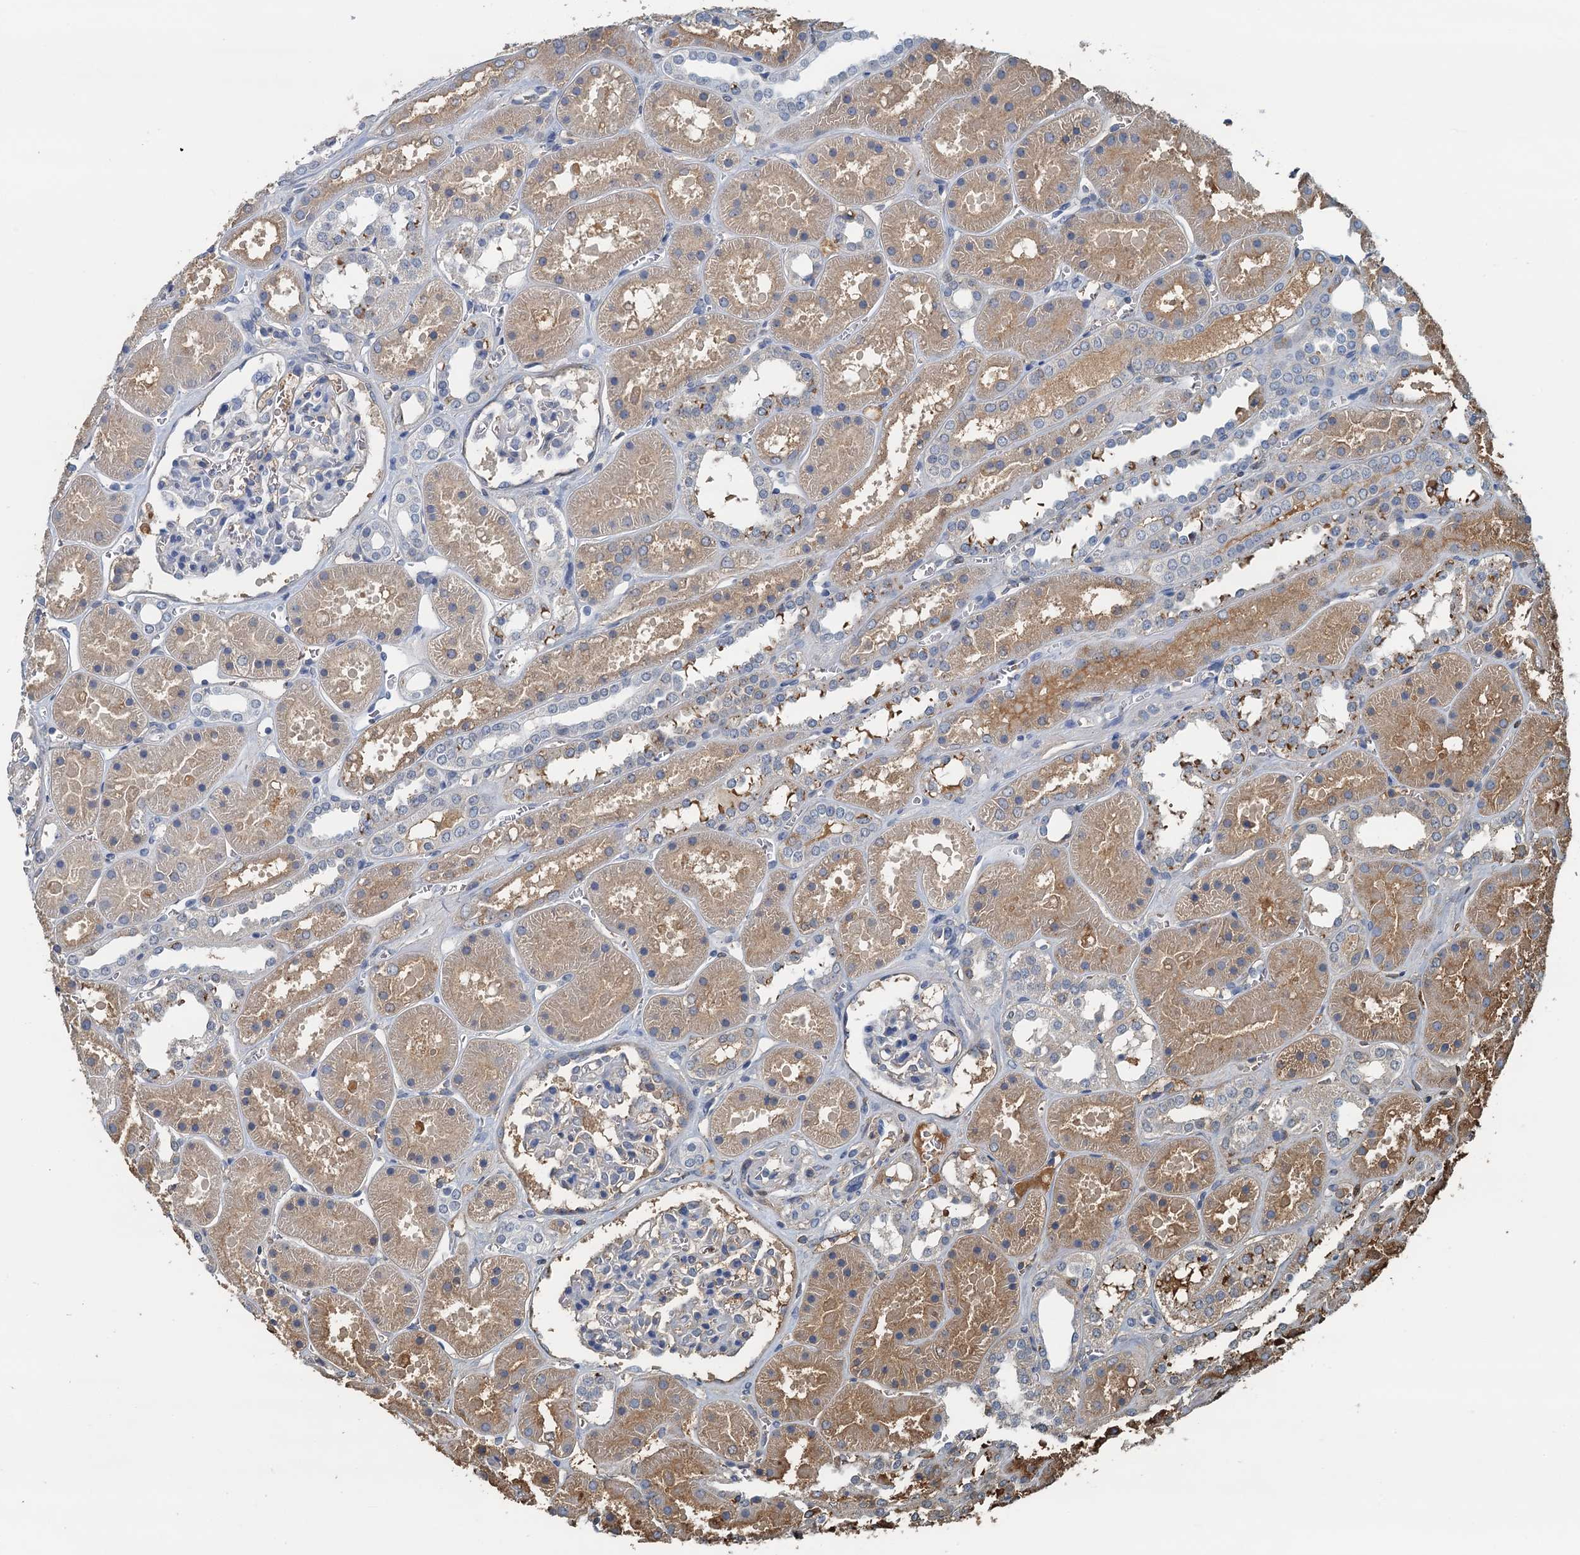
{"staining": {"intensity": "negative", "quantity": "none", "location": "none"}, "tissue": "kidney", "cell_type": "Cells in glomeruli", "image_type": "normal", "snomed": [{"axis": "morphology", "description": "Normal tissue, NOS"}, {"axis": "topography", "description": "Kidney"}], "caption": "The image reveals no staining of cells in glomeruli in unremarkable kidney. (Immunohistochemistry (ihc), brightfield microscopy, high magnification).", "gene": "LSM14B", "patient": {"sex": "female", "age": 41}}